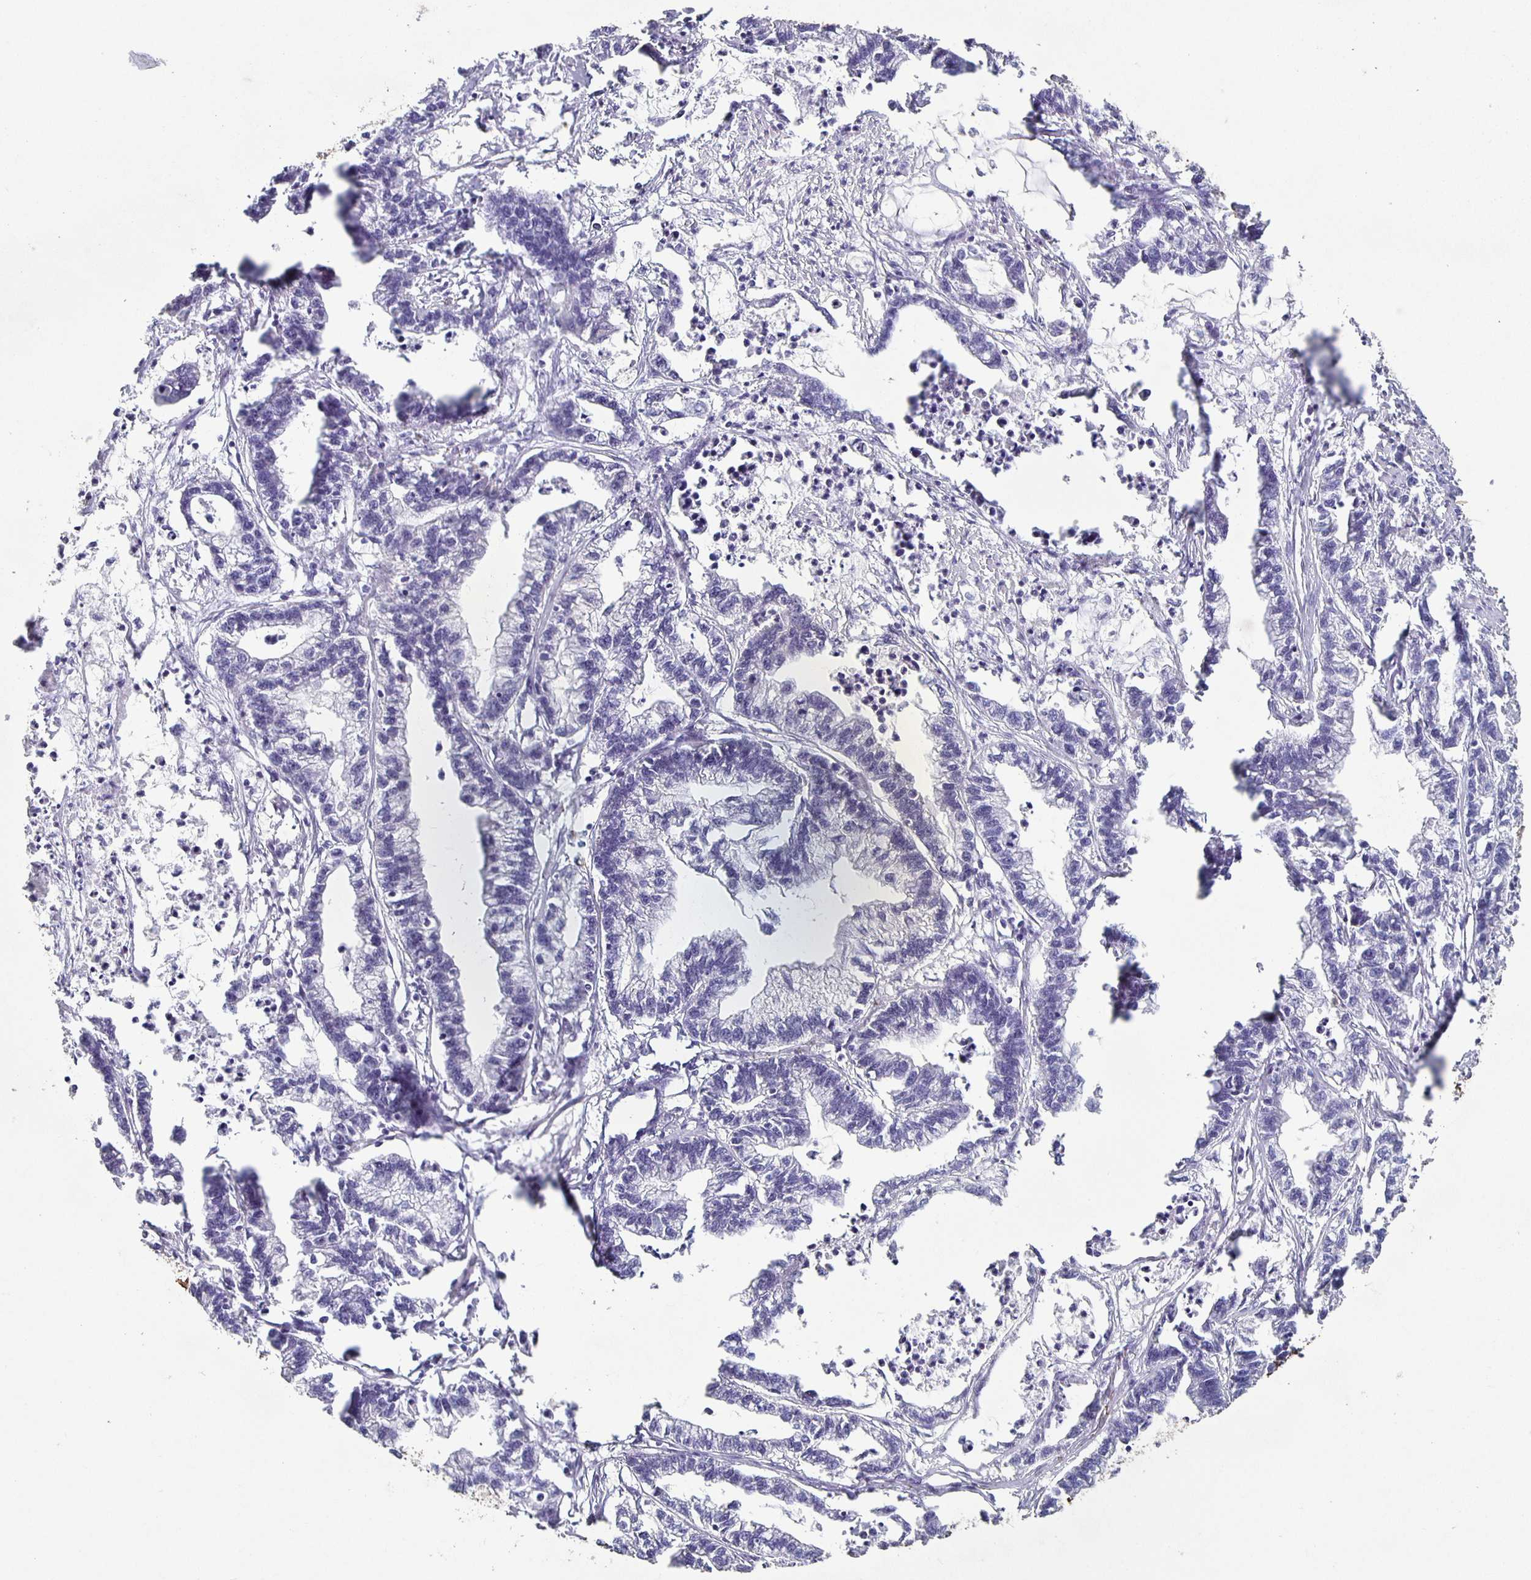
{"staining": {"intensity": "negative", "quantity": "none", "location": "none"}, "tissue": "stomach cancer", "cell_type": "Tumor cells", "image_type": "cancer", "snomed": [{"axis": "morphology", "description": "Adenocarcinoma, NOS"}, {"axis": "topography", "description": "Stomach"}], "caption": "The immunohistochemistry (IHC) photomicrograph has no significant staining in tumor cells of stomach cancer tissue.", "gene": "CARNS1", "patient": {"sex": "male", "age": 83}}